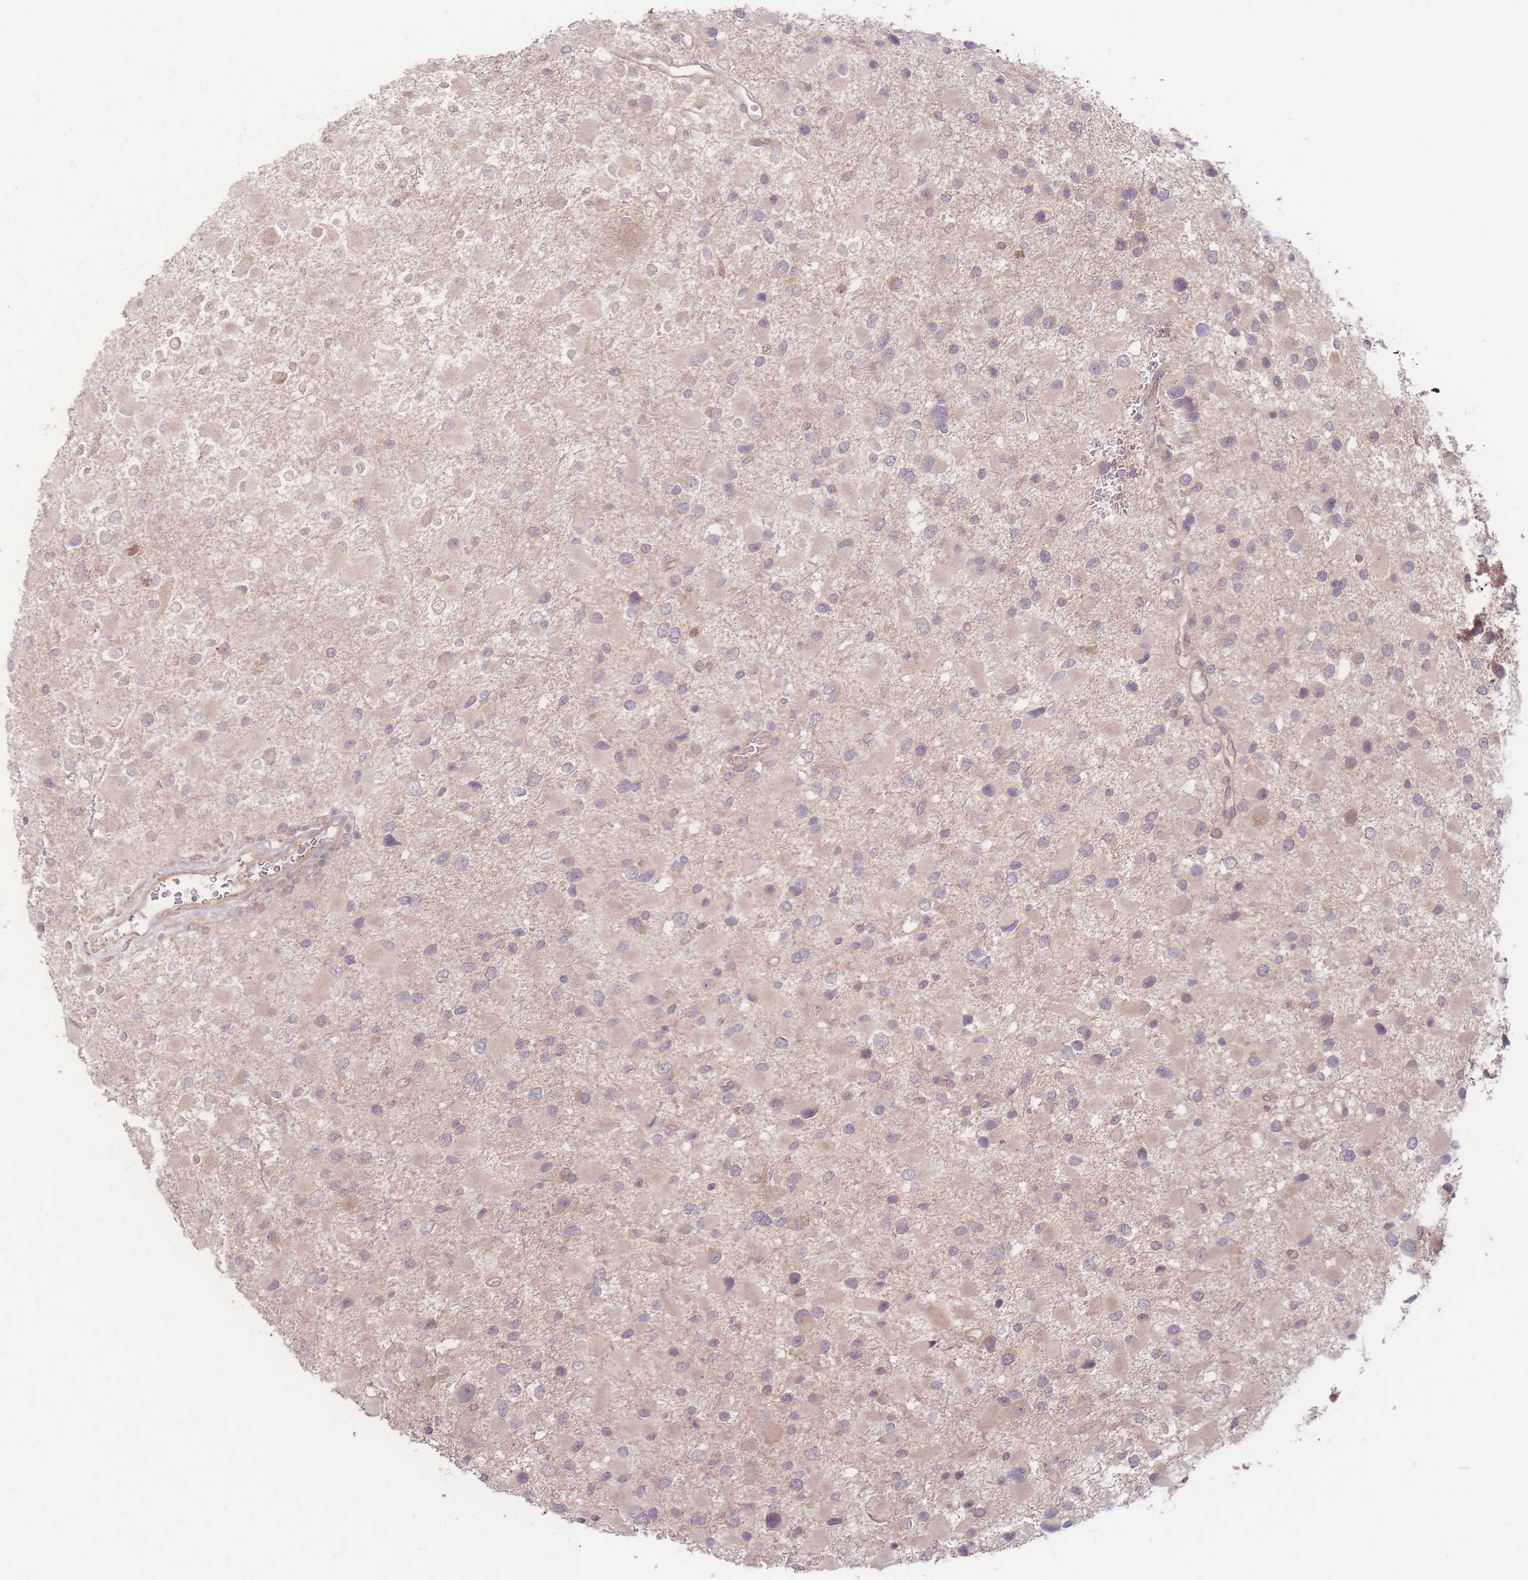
{"staining": {"intensity": "weak", "quantity": "<25%", "location": "cytoplasmic/membranous"}, "tissue": "glioma", "cell_type": "Tumor cells", "image_type": "cancer", "snomed": [{"axis": "morphology", "description": "Glioma, malignant, Low grade"}, {"axis": "topography", "description": "Brain"}], "caption": "Immunohistochemical staining of glioma reveals no significant positivity in tumor cells.", "gene": "INSR", "patient": {"sex": "female", "age": 32}}